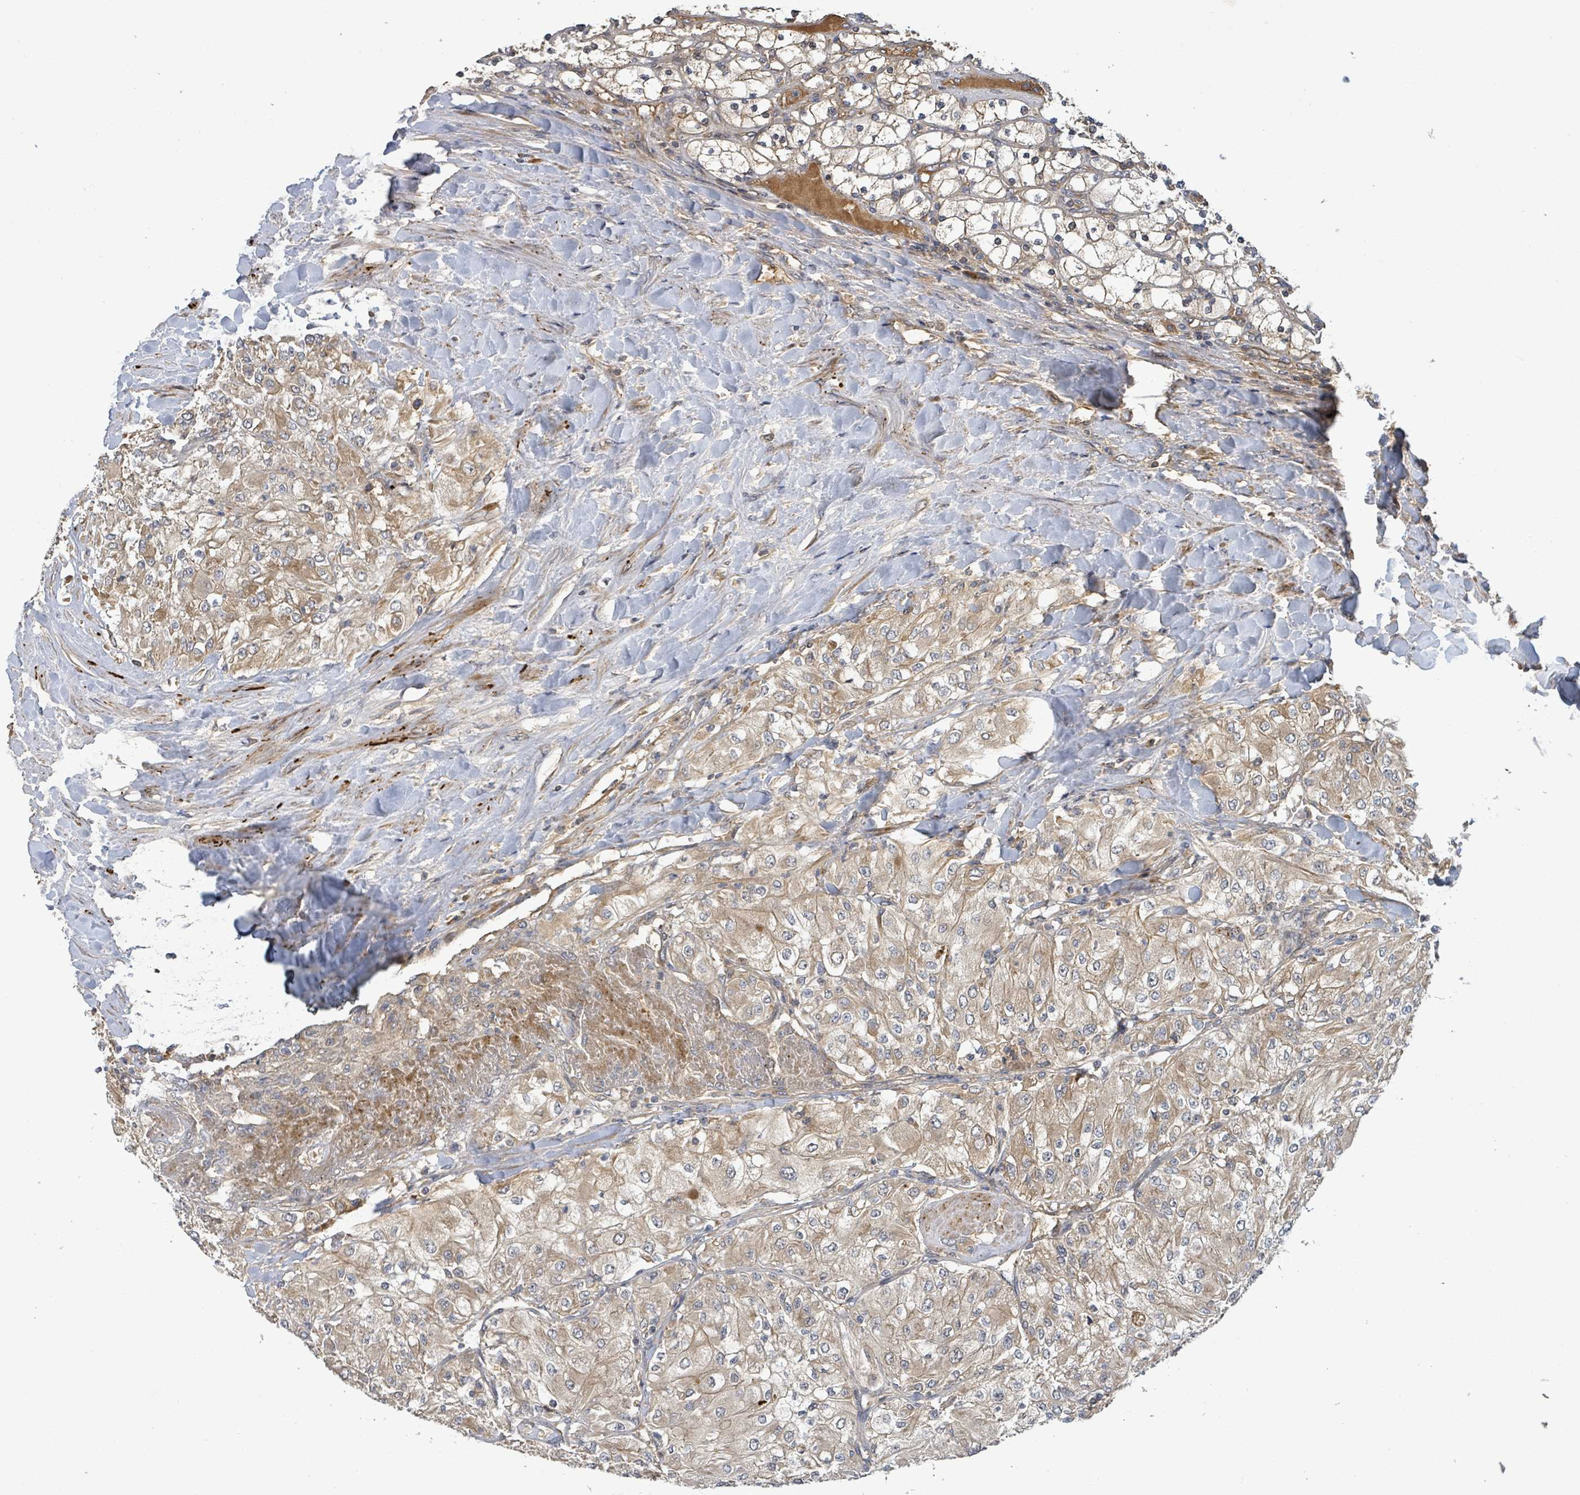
{"staining": {"intensity": "weak", "quantity": ">75%", "location": "cytoplasmic/membranous"}, "tissue": "renal cancer", "cell_type": "Tumor cells", "image_type": "cancer", "snomed": [{"axis": "morphology", "description": "Adenocarcinoma, NOS"}, {"axis": "topography", "description": "Kidney"}], "caption": "Renal adenocarcinoma stained for a protein (brown) shows weak cytoplasmic/membranous positive expression in approximately >75% of tumor cells.", "gene": "STARD4", "patient": {"sex": "male", "age": 80}}